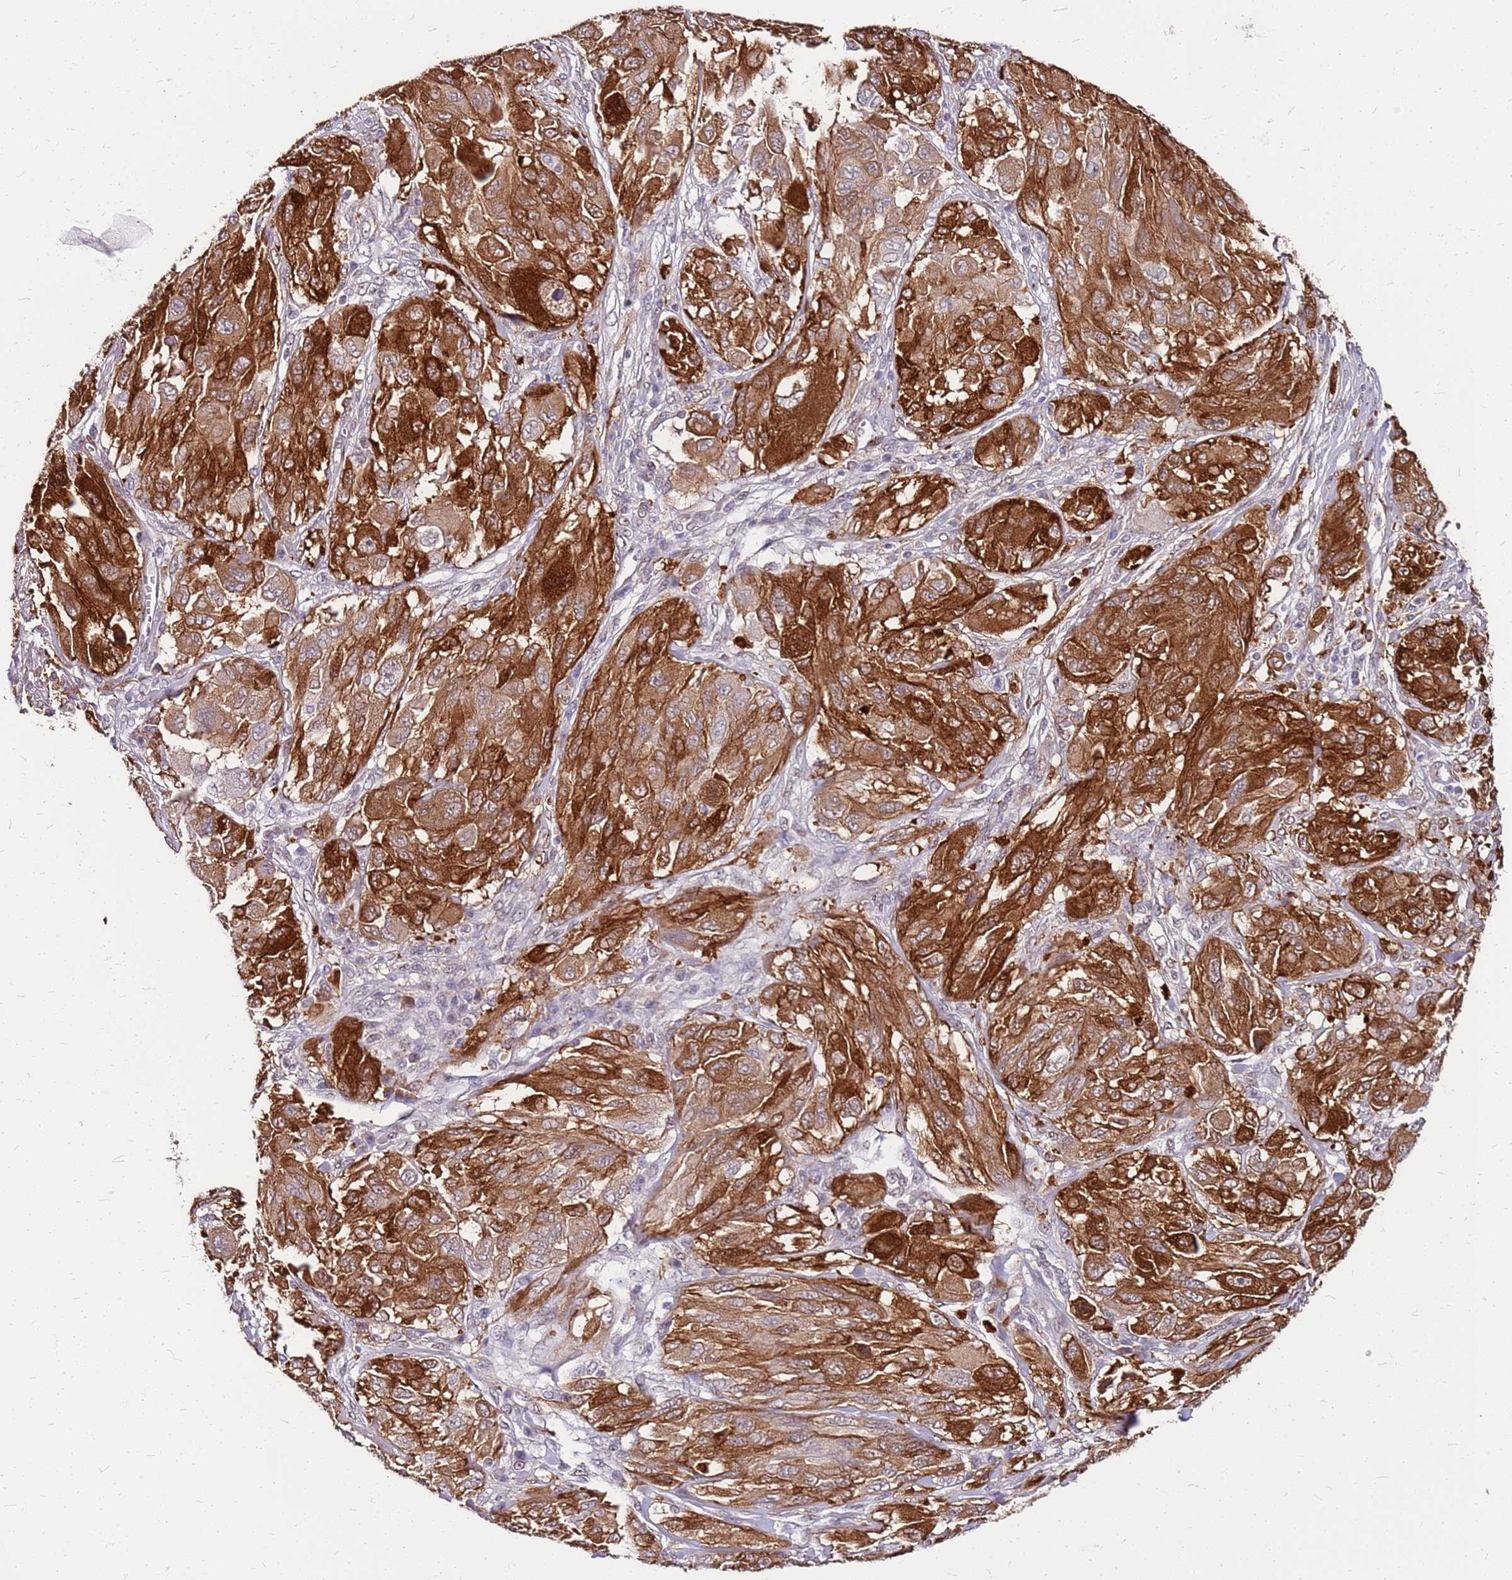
{"staining": {"intensity": "strong", "quantity": ">75%", "location": "cytoplasmic/membranous"}, "tissue": "melanoma", "cell_type": "Tumor cells", "image_type": "cancer", "snomed": [{"axis": "morphology", "description": "Malignant melanoma, NOS"}, {"axis": "topography", "description": "Skin"}], "caption": "High-magnification brightfield microscopy of melanoma stained with DAB (brown) and counterstained with hematoxylin (blue). tumor cells exhibit strong cytoplasmic/membranous expression is present in approximately>75% of cells. (IHC, brightfield microscopy, high magnification).", "gene": "ALDH1A3", "patient": {"sex": "female", "age": 91}}